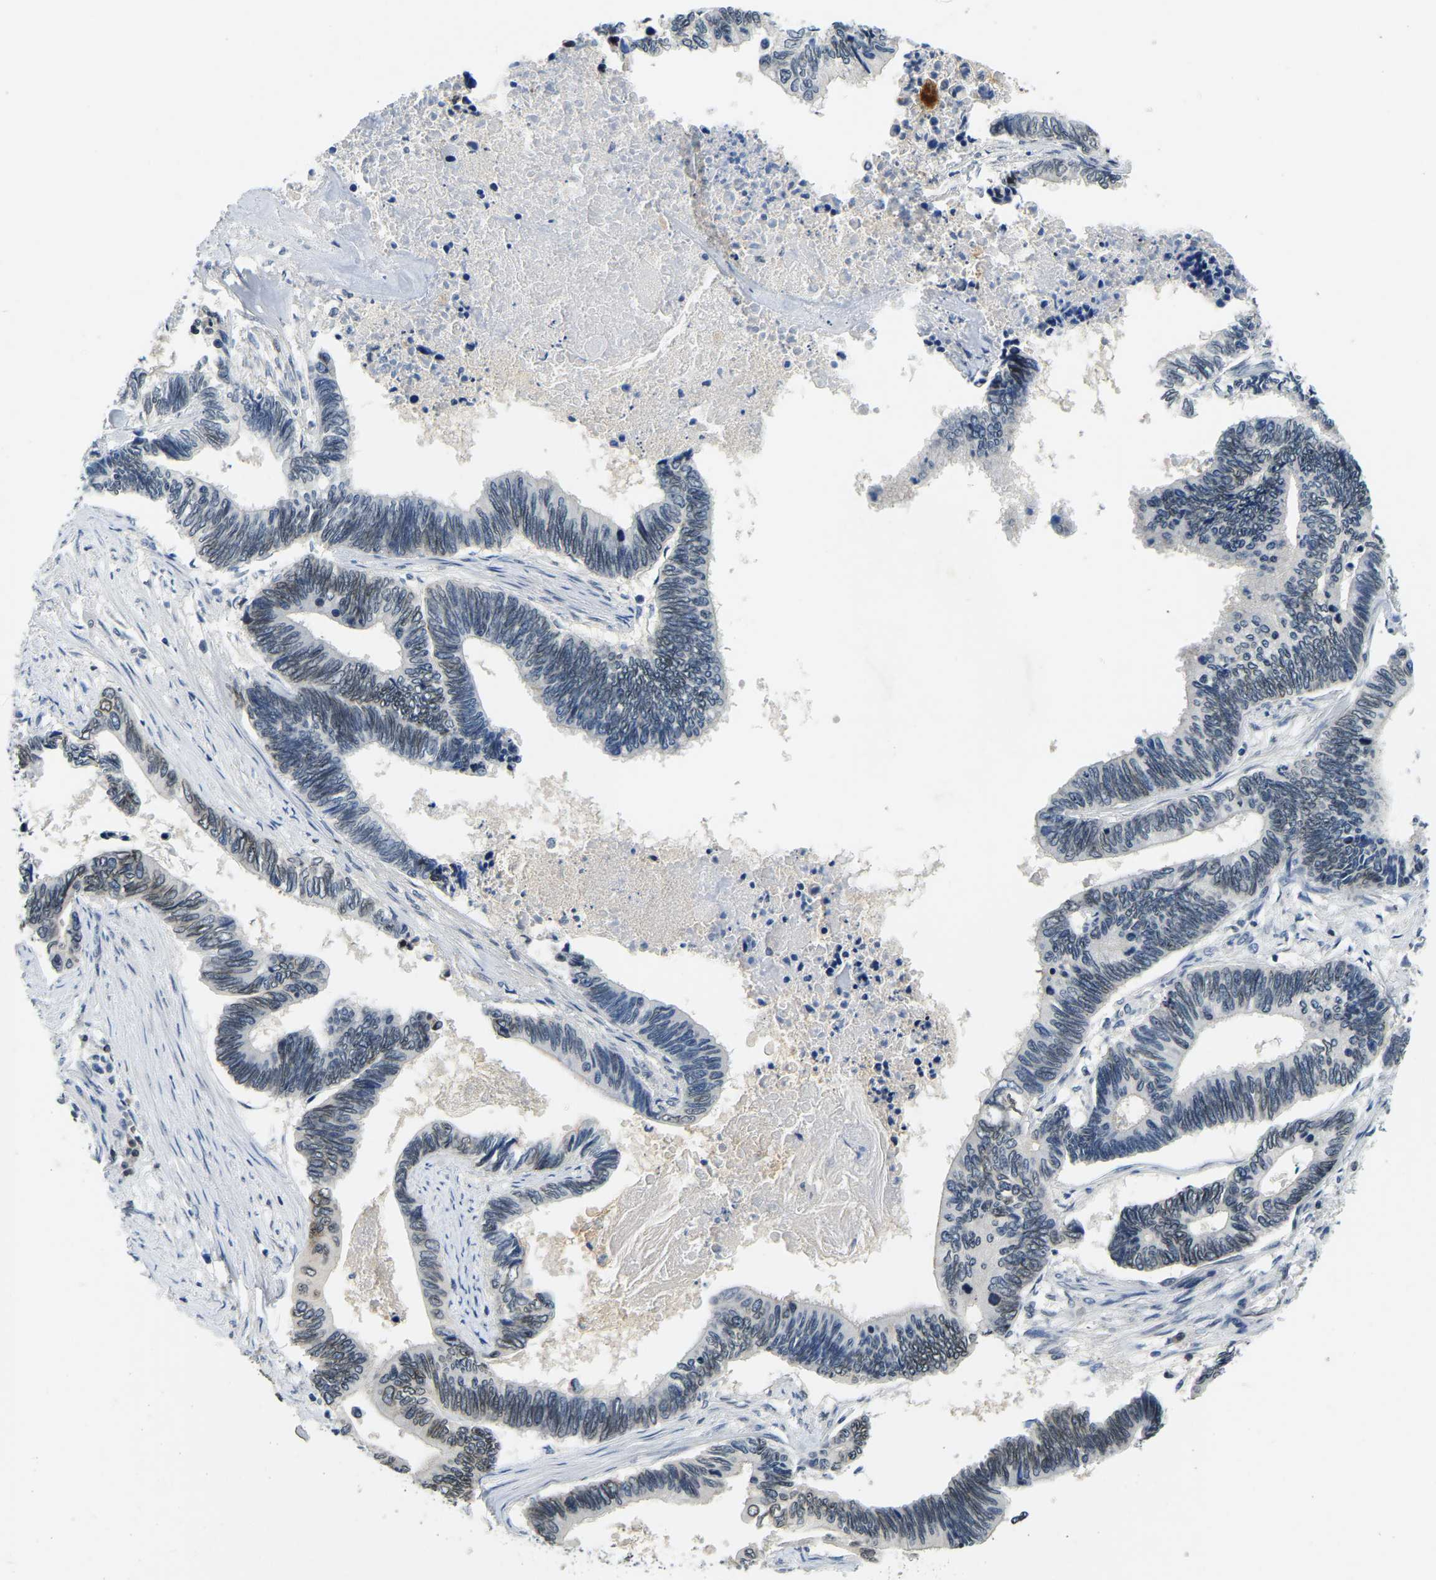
{"staining": {"intensity": "weak", "quantity": "<25%", "location": "cytoplasmic/membranous,nuclear"}, "tissue": "pancreatic cancer", "cell_type": "Tumor cells", "image_type": "cancer", "snomed": [{"axis": "morphology", "description": "Adenocarcinoma, NOS"}, {"axis": "topography", "description": "Pancreas"}], "caption": "The histopathology image reveals no significant staining in tumor cells of adenocarcinoma (pancreatic).", "gene": "RANBP2", "patient": {"sex": "female", "age": 70}}